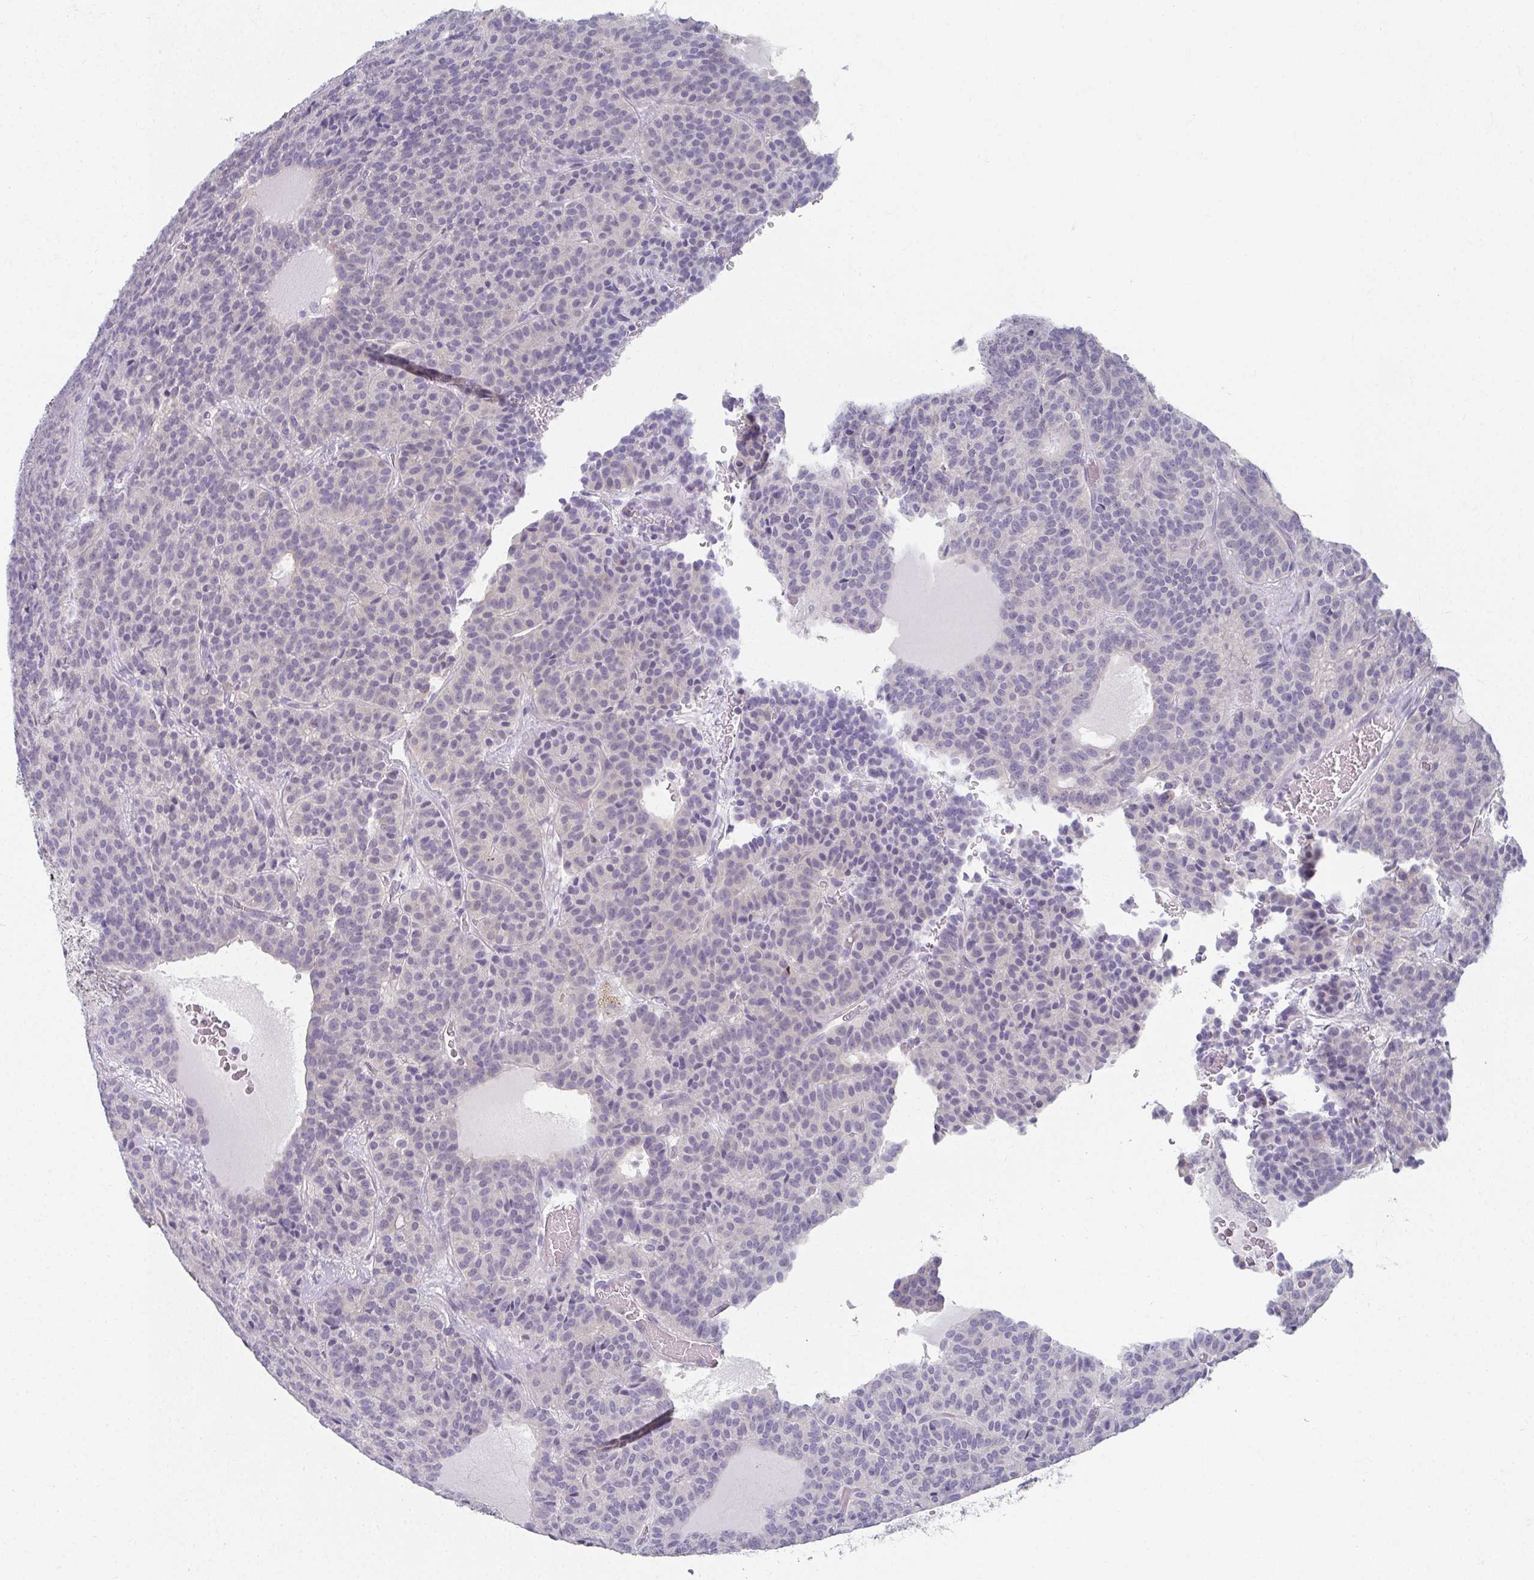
{"staining": {"intensity": "negative", "quantity": "none", "location": "none"}, "tissue": "carcinoid", "cell_type": "Tumor cells", "image_type": "cancer", "snomed": [{"axis": "morphology", "description": "Carcinoid, malignant, NOS"}, {"axis": "topography", "description": "Lung"}], "caption": "IHC of carcinoid displays no positivity in tumor cells. The staining is performed using DAB (3,3'-diaminobenzidine) brown chromogen with nuclei counter-stained in using hematoxylin.", "gene": "CAMKV", "patient": {"sex": "male", "age": 70}}